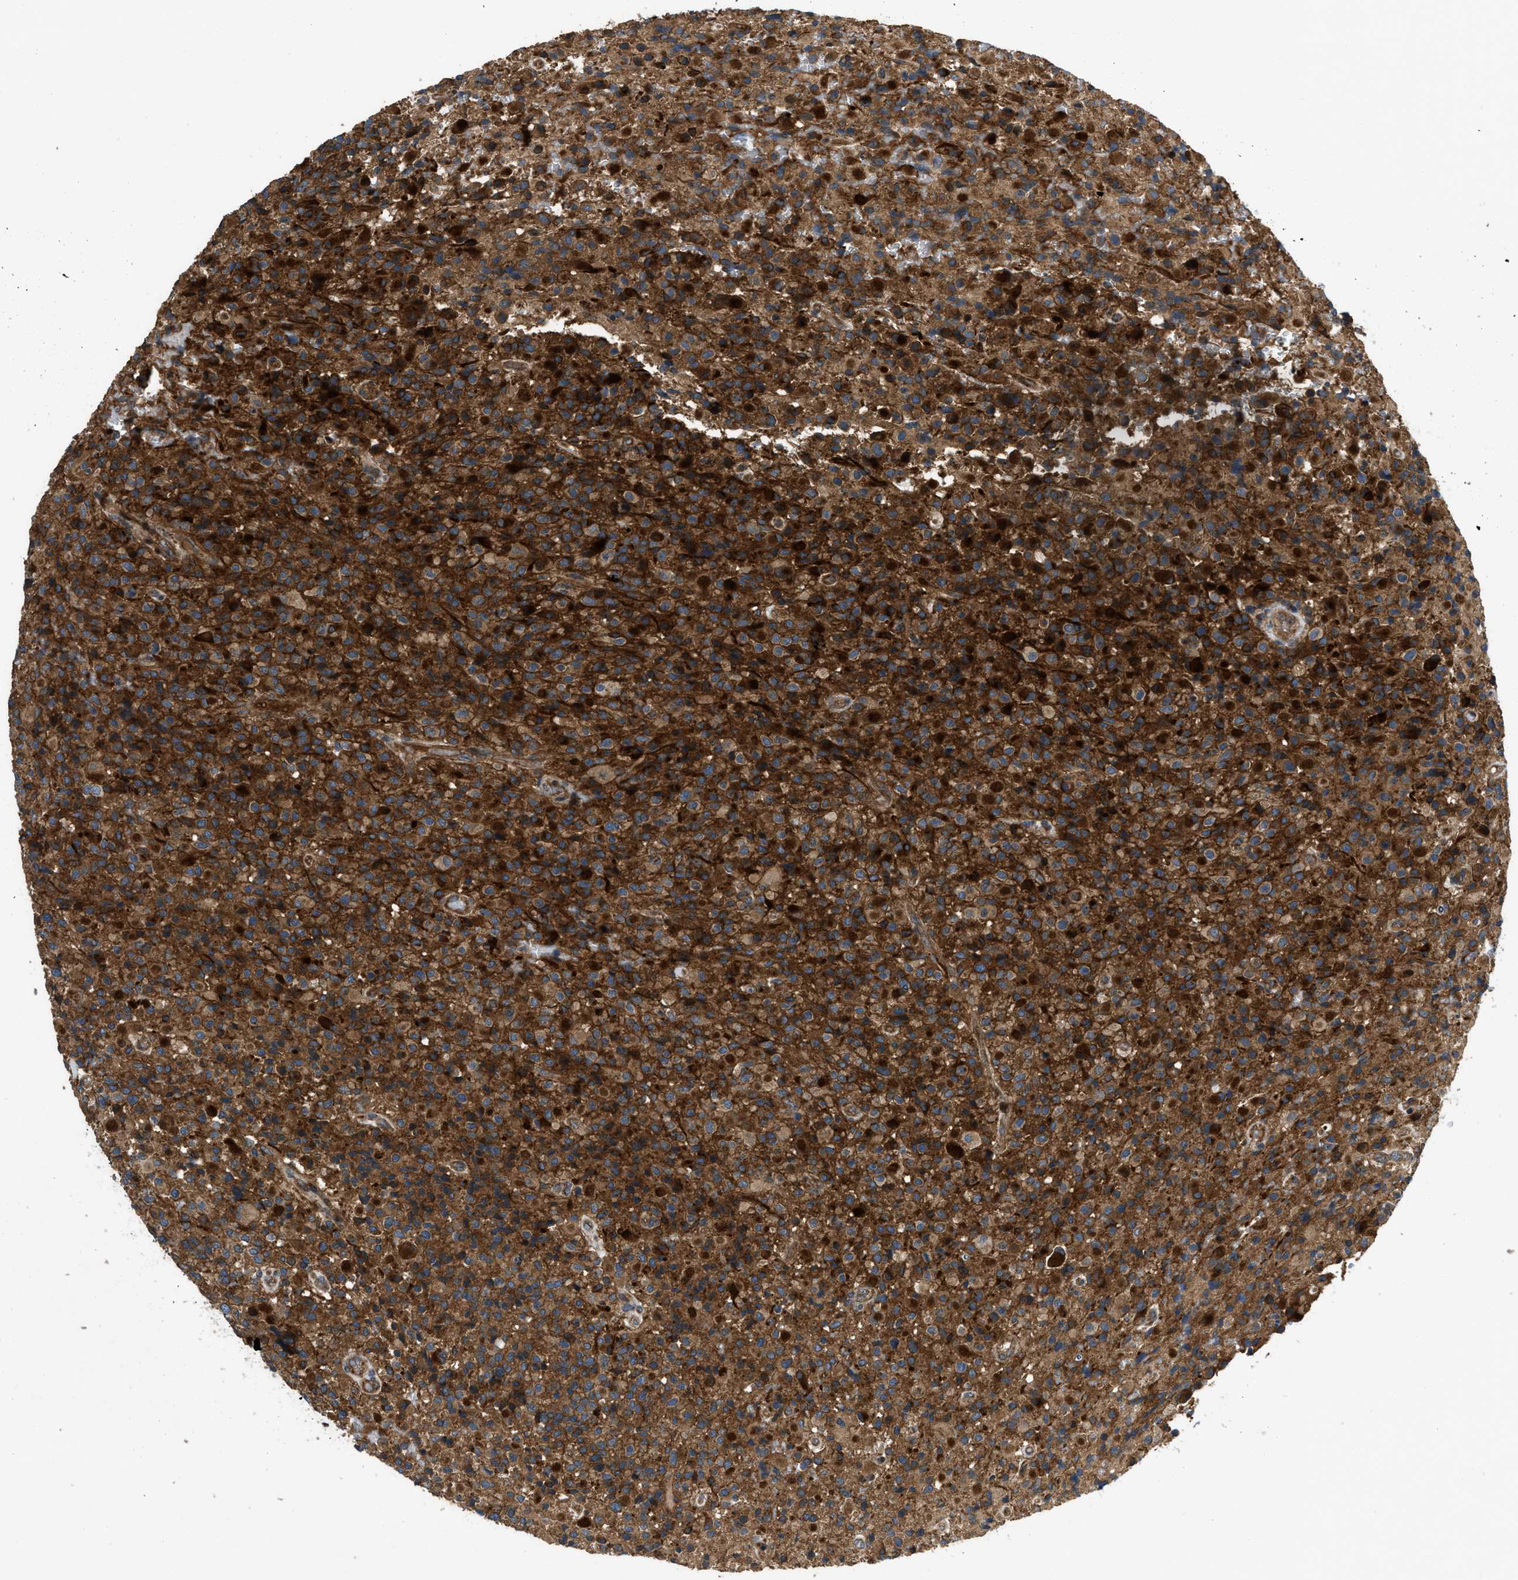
{"staining": {"intensity": "strong", "quantity": "25%-75%", "location": "cytoplasmic/membranous"}, "tissue": "glioma", "cell_type": "Tumor cells", "image_type": "cancer", "snomed": [{"axis": "morphology", "description": "Glioma, malignant, High grade"}, {"axis": "topography", "description": "Brain"}], "caption": "Strong cytoplasmic/membranous positivity for a protein is seen in about 25%-75% of tumor cells of glioma using IHC.", "gene": "CNNM3", "patient": {"sex": "male", "age": 71}}